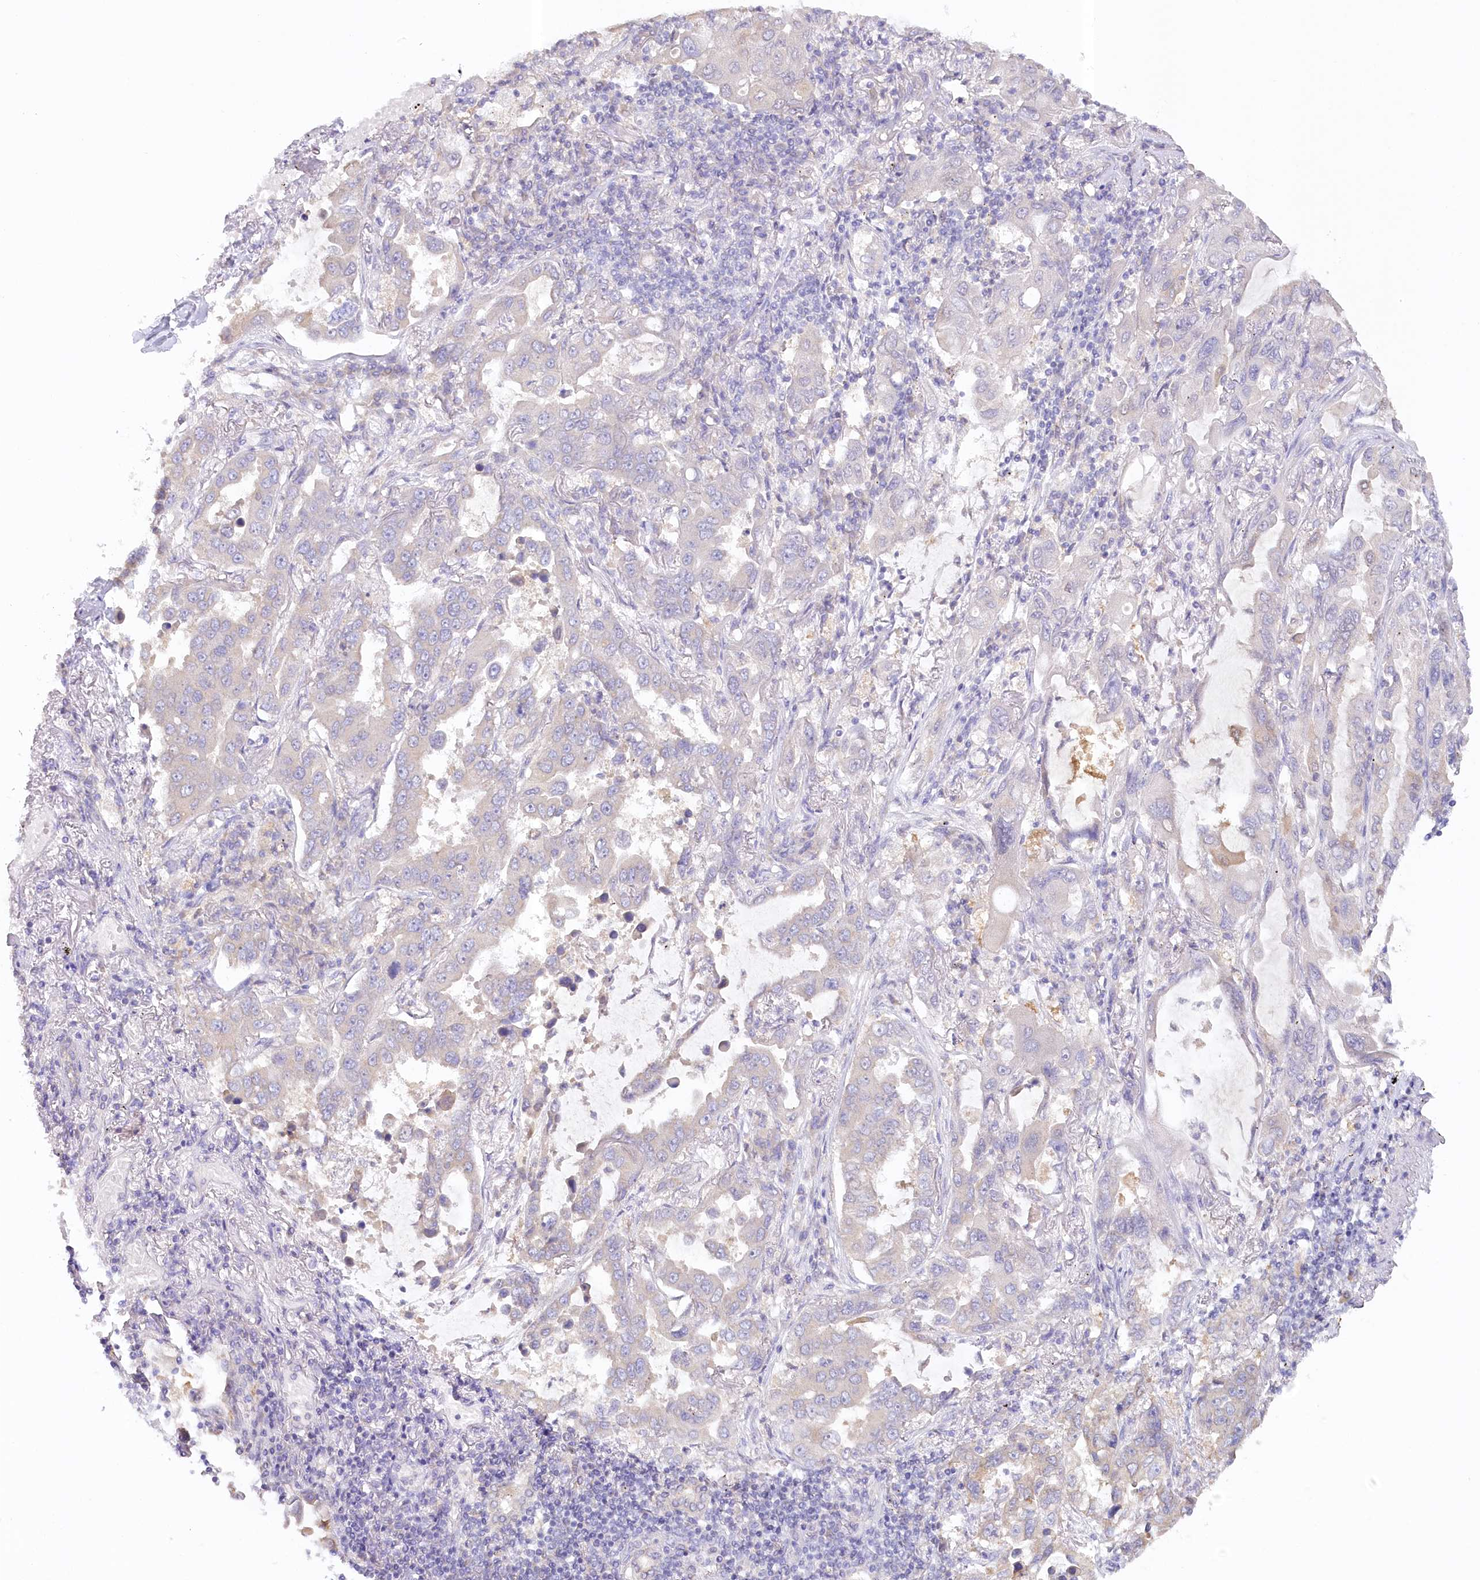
{"staining": {"intensity": "weak", "quantity": "<25%", "location": "cytoplasmic/membranous"}, "tissue": "lung cancer", "cell_type": "Tumor cells", "image_type": "cancer", "snomed": [{"axis": "morphology", "description": "Adenocarcinoma, NOS"}, {"axis": "topography", "description": "Lung"}], "caption": "High magnification brightfield microscopy of lung adenocarcinoma stained with DAB (brown) and counterstained with hematoxylin (blue): tumor cells show no significant staining.", "gene": "PAIP2", "patient": {"sex": "male", "age": 64}}